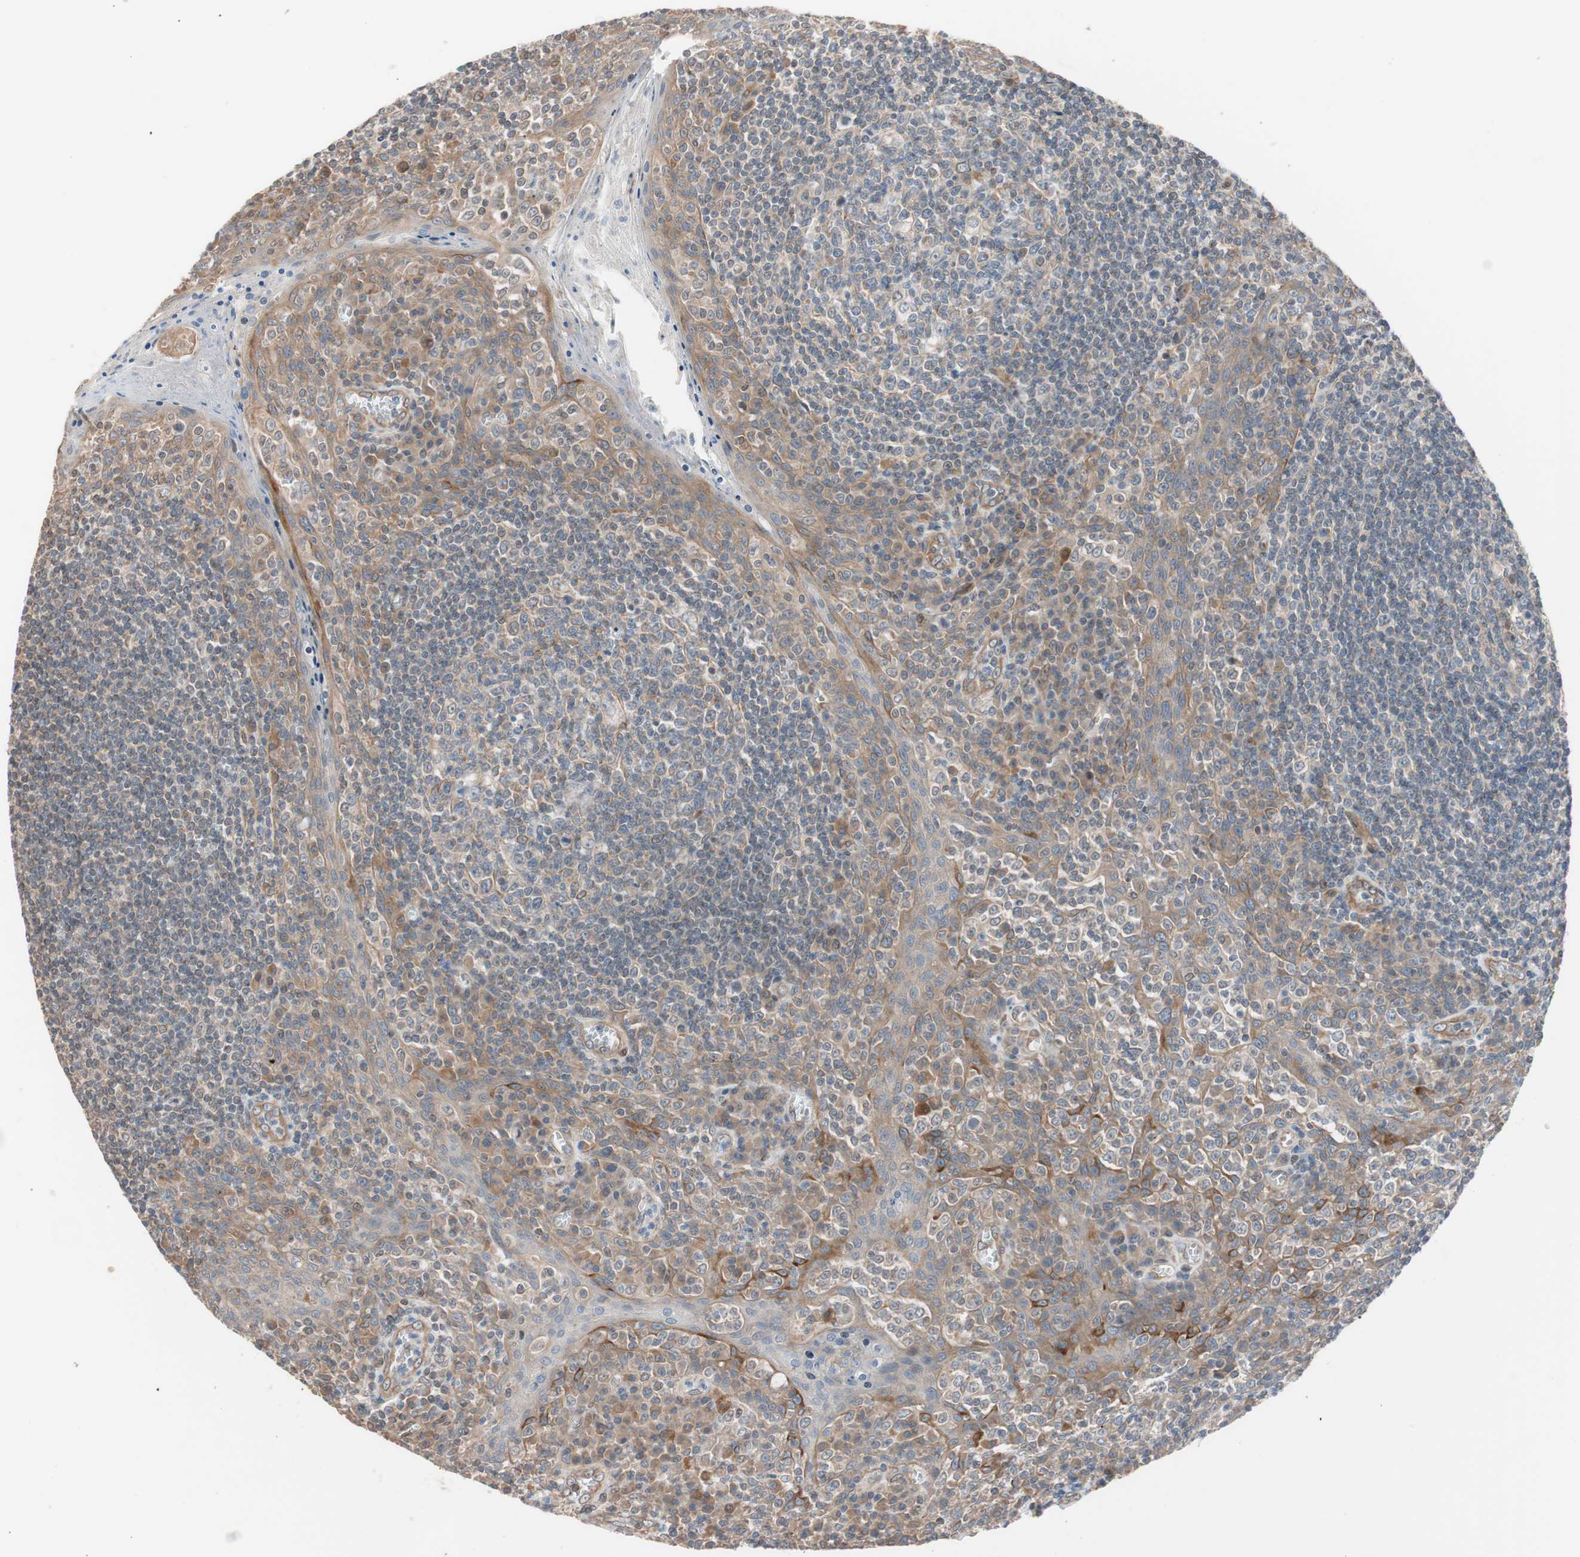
{"staining": {"intensity": "moderate", "quantity": "25%-75%", "location": "cytoplasmic/membranous"}, "tissue": "tonsil", "cell_type": "Germinal center cells", "image_type": "normal", "snomed": [{"axis": "morphology", "description": "Normal tissue, NOS"}, {"axis": "topography", "description": "Tonsil"}], "caption": "High-power microscopy captured an IHC micrograph of benign tonsil, revealing moderate cytoplasmic/membranous expression in about 25%-75% of germinal center cells. (IHC, brightfield microscopy, high magnification).", "gene": "SMG1", "patient": {"sex": "male", "age": 31}}